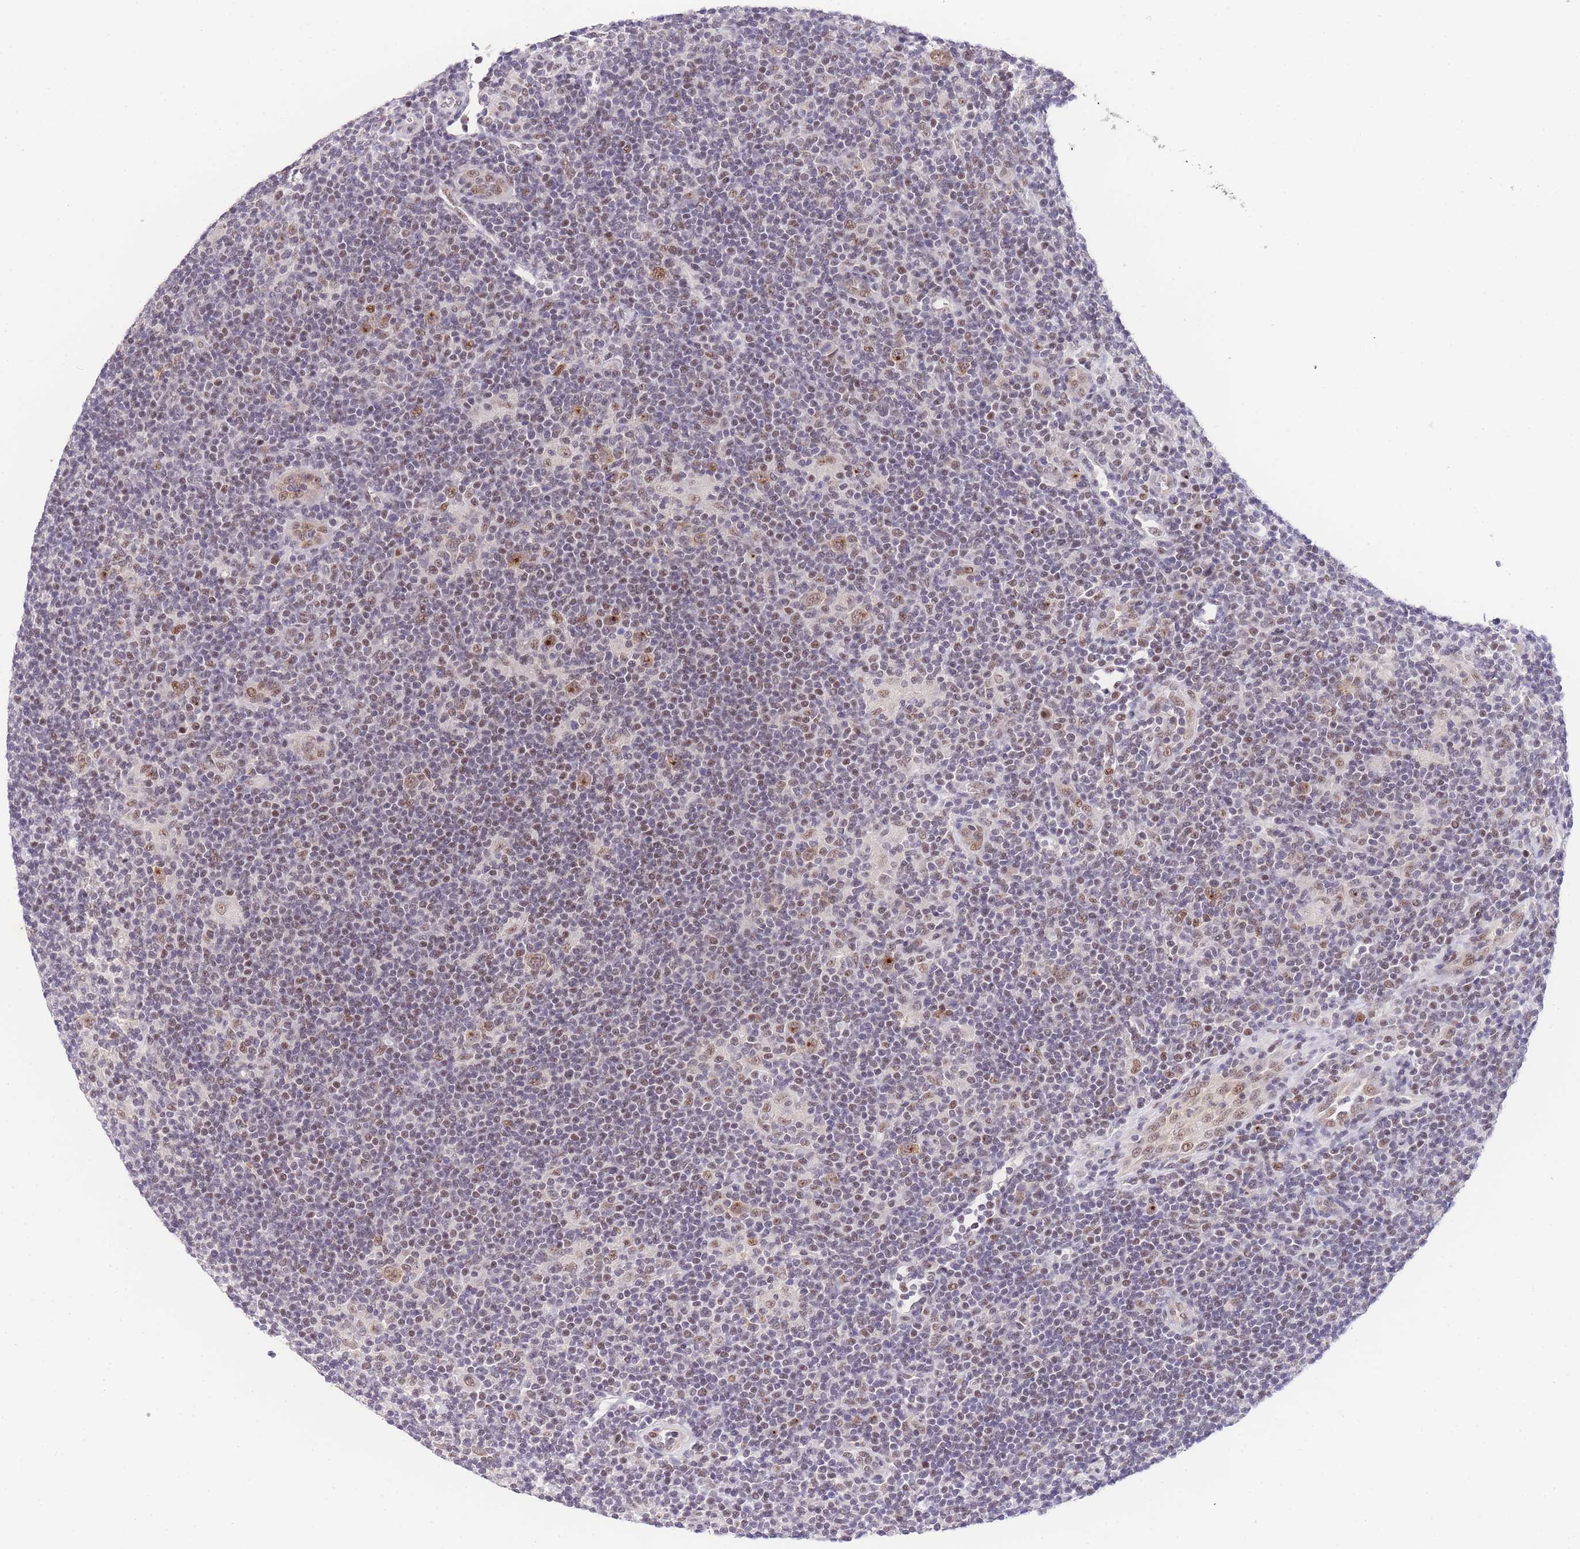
{"staining": {"intensity": "moderate", "quantity": ">75%", "location": "nuclear"}, "tissue": "lymphoma", "cell_type": "Tumor cells", "image_type": "cancer", "snomed": [{"axis": "morphology", "description": "Hodgkin's disease, NOS"}, {"axis": "topography", "description": "Lymph node"}], "caption": "High-magnification brightfield microscopy of Hodgkin's disease stained with DAB (3,3'-diaminobenzidine) (brown) and counterstained with hematoxylin (blue). tumor cells exhibit moderate nuclear expression is appreciated in about>75% of cells.", "gene": "SLC35F2", "patient": {"sex": "female", "age": 57}}